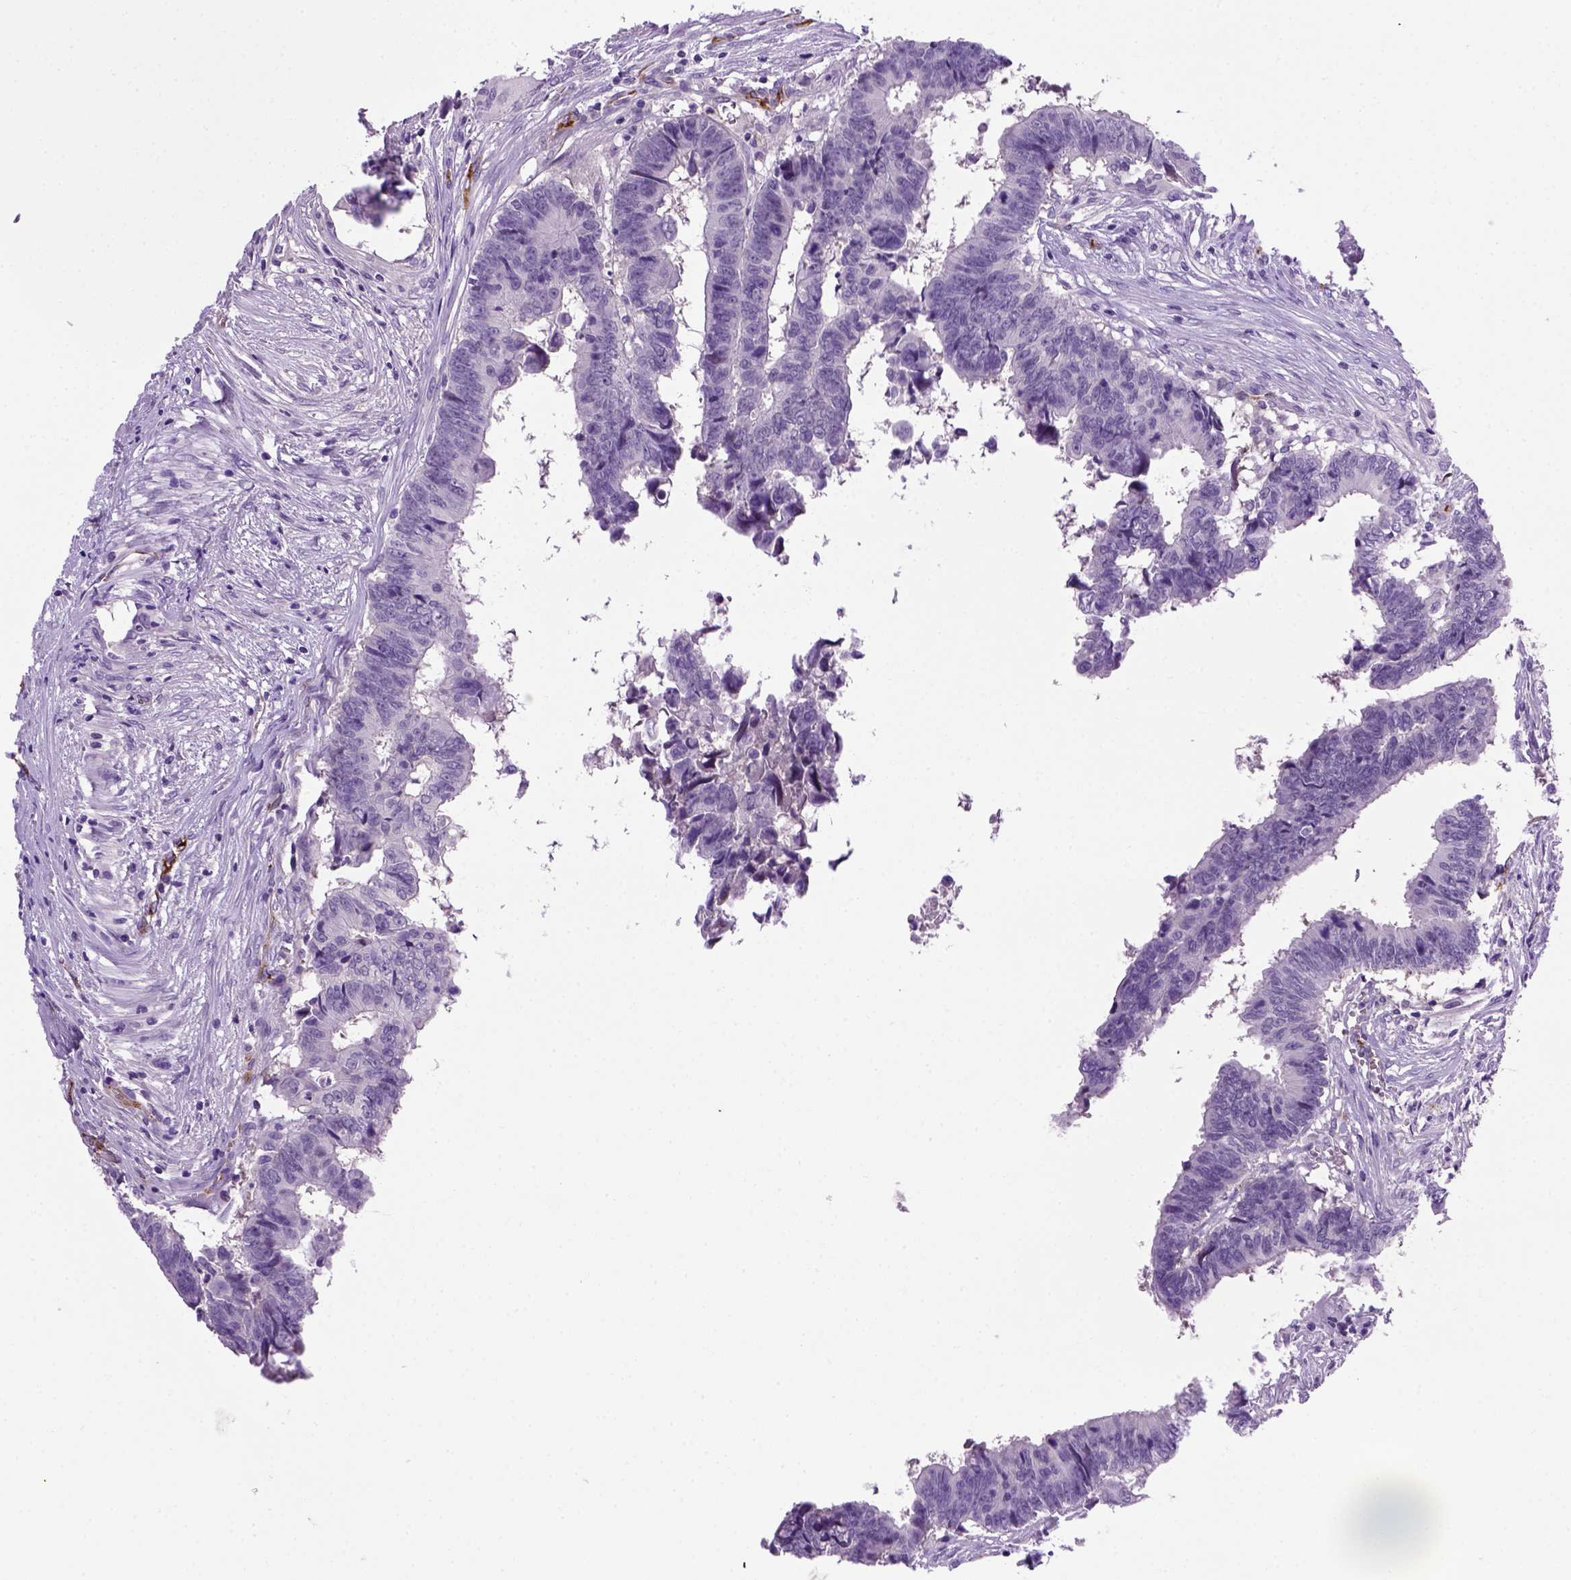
{"staining": {"intensity": "negative", "quantity": "none", "location": "none"}, "tissue": "colorectal cancer", "cell_type": "Tumor cells", "image_type": "cancer", "snomed": [{"axis": "morphology", "description": "Adenocarcinoma, NOS"}, {"axis": "topography", "description": "Colon"}], "caption": "A high-resolution micrograph shows immunohistochemistry (IHC) staining of colorectal adenocarcinoma, which shows no significant expression in tumor cells. Brightfield microscopy of immunohistochemistry stained with DAB (brown) and hematoxylin (blue), captured at high magnification.", "gene": "VWF", "patient": {"sex": "female", "age": 82}}